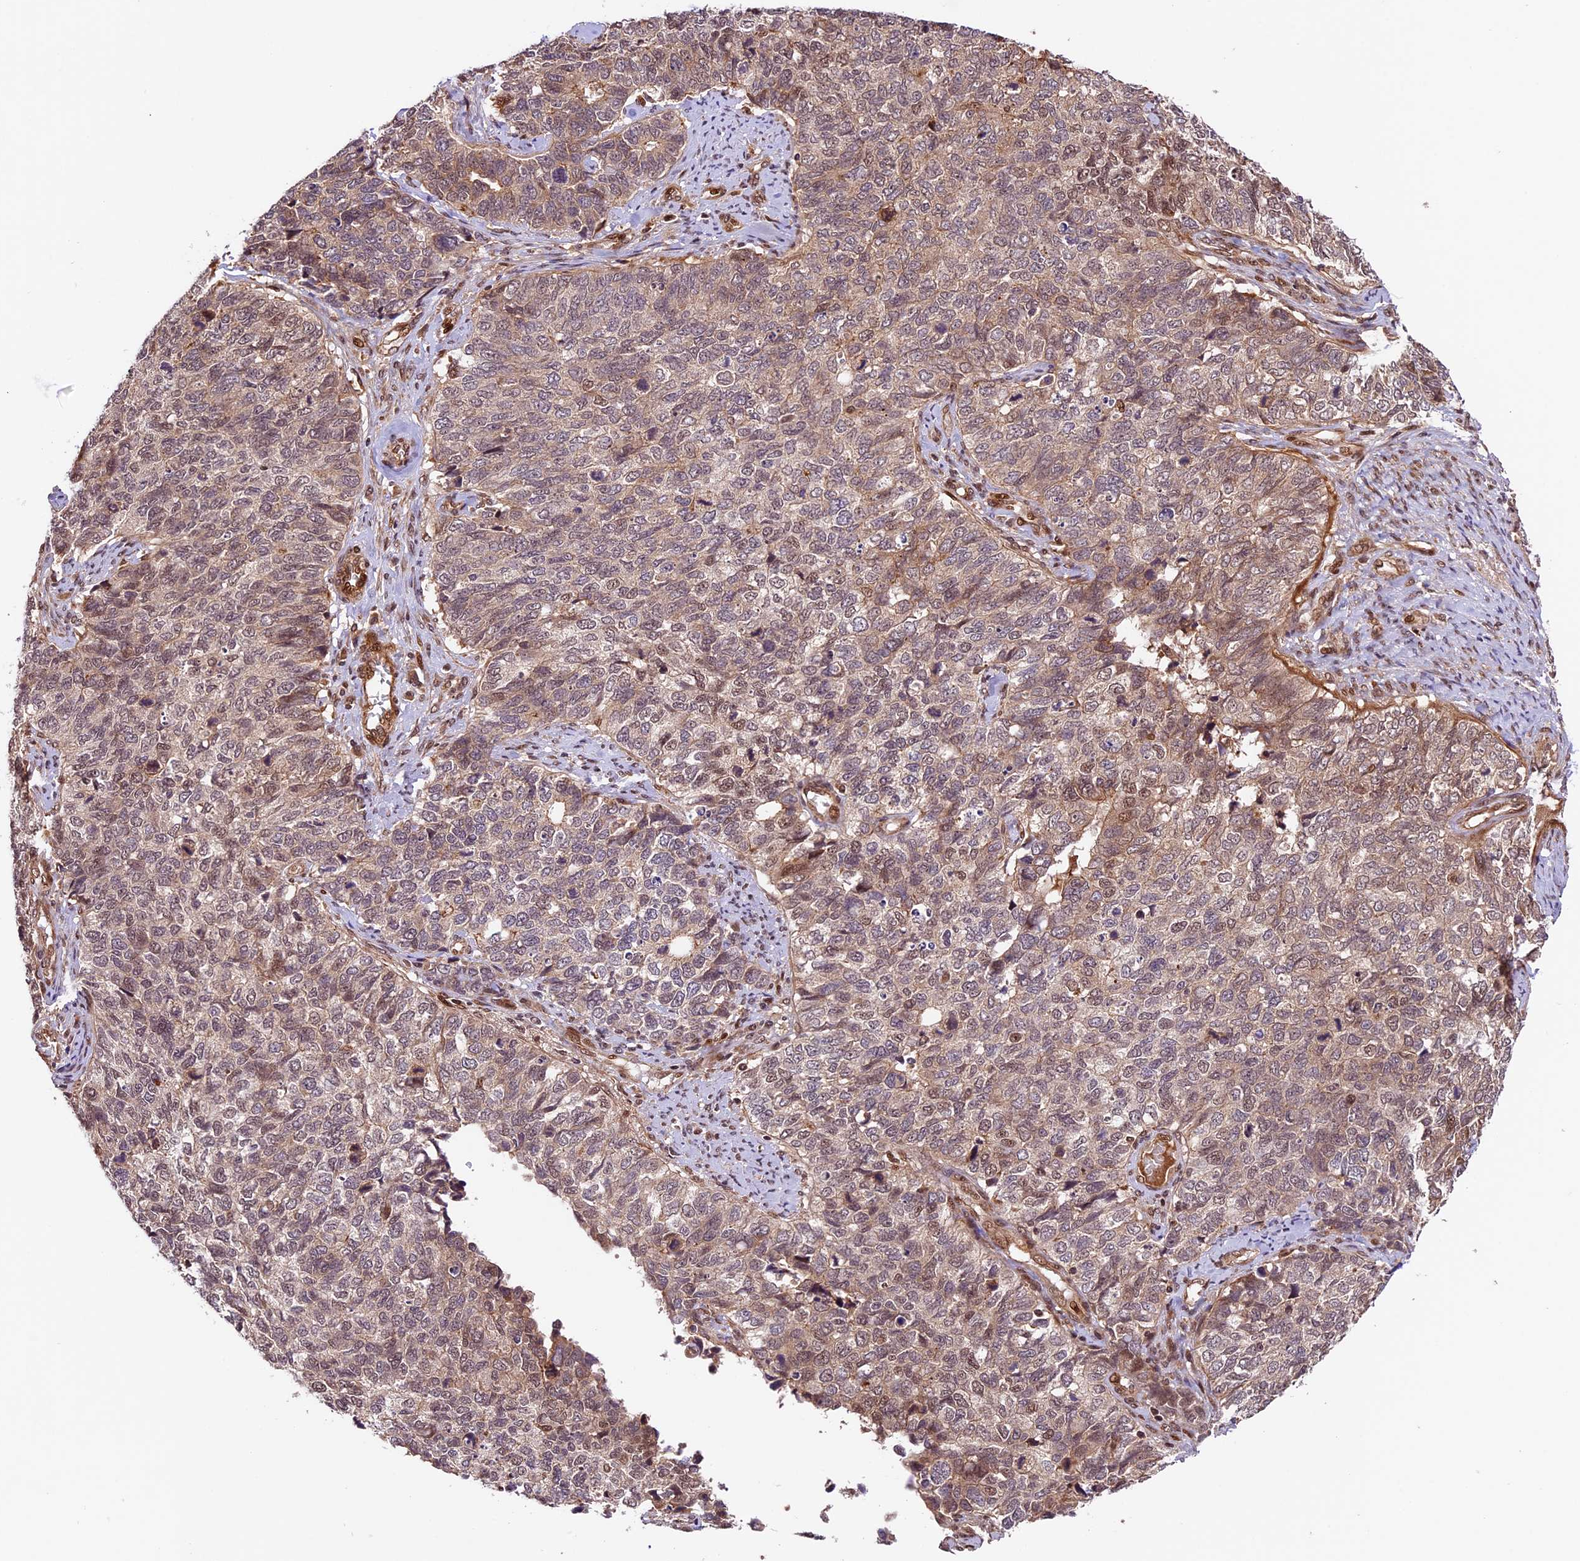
{"staining": {"intensity": "weak", "quantity": "25%-75%", "location": "cytoplasmic/membranous,nuclear"}, "tissue": "cervical cancer", "cell_type": "Tumor cells", "image_type": "cancer", "snomed": [{"axis": "morphology", "description": "Squamous cell carcinoma, NOS"}, {"axis": "topography", "description": "Cervix"}], "caption": "Cervical squamous cell carcinoma stained for a protein (brown) demonstrates weak cytoplasmic/membranous and nuclear positive positivity in approximately 25%-75% of tumor cells.", "gene": "DHX38", "patient": {"sex": "female", "age": 63}}